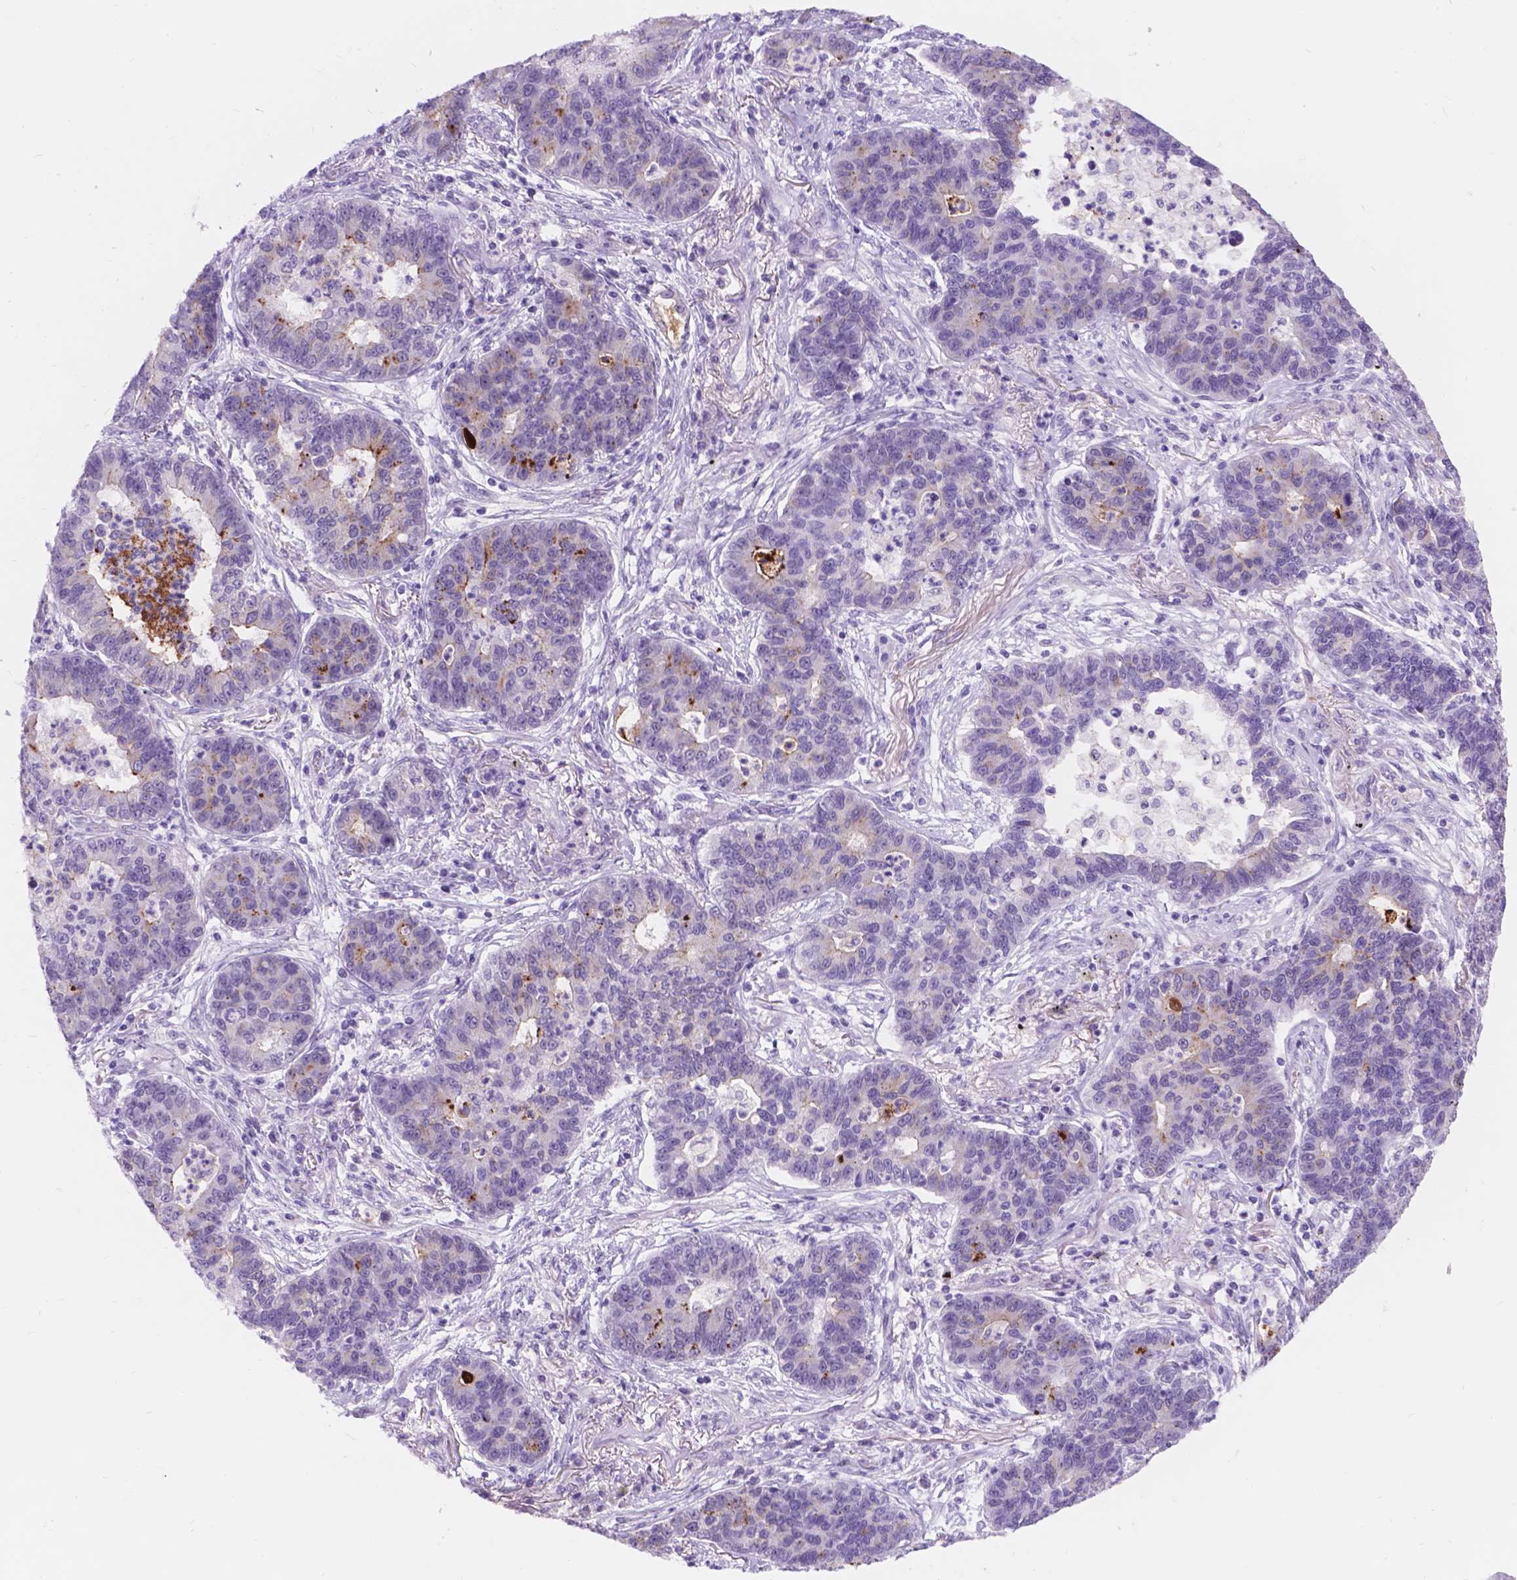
{"staining": {"intensity": "negative", "quantity": "none", "location": "none"}, "tissue": "lung cancer", "cell_type": "Tumor cells", "image_type": "cancer", "snomed": [{"axis": "morphology", "description": "Adenocarcinoma, NOS"}, {"axis": "topography", "description": "Lung"}], "caption": "A high-resolution histopathology image shows immunohistochemistry (IHC) staining of lung cancer, which demonstrates no significant expression in tumor cells. (Brightfield microscopy of DAB (3,3'-diaminobenzidine) immunohistochemistry (IHC) at high magnification).", "gene": "DCC", "patient": {"sex": "female", "age": 57}}